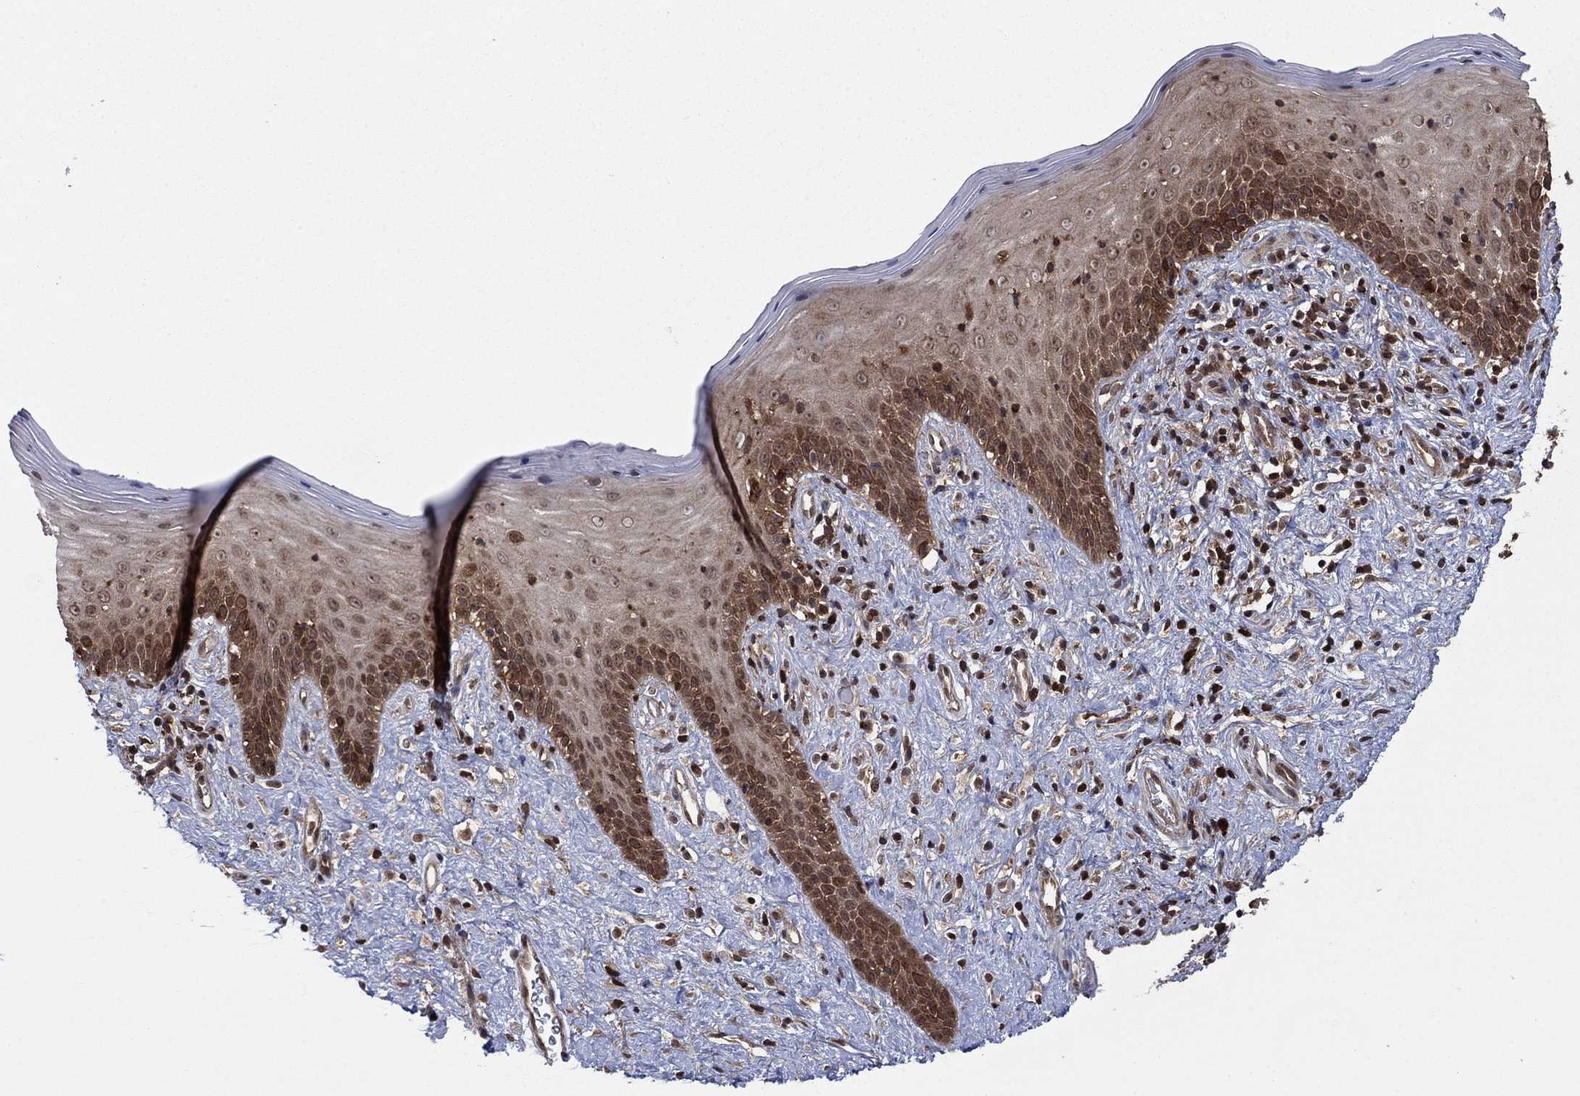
{"staining": {"intensity": "moderate", "quantity": "25%-75%", "location": "cytoplasmic/membranous"}, "tissue": "vagina", "cell_type": "Squamous epithelial cells", "image_type": "normal", "snomed": [{"axis": "morphology", "description": "Normal tissue, NOS"}, {"axis": "topography", "description": "Vagina"}], "caption": "Immunohistochemistry of benign vagina shows medium levels of moderate cytoplasmic/membranous staining in approximately 25%-75% of squamous epithelial cells. (Stains: DAB (3,3'-diaminobenzidine) in brown, nuclei in blue, Microscopy: brightfield microscopy at high magnification).", "gene": "CACYBP", "patient": {"sex": "female", "age": 47}}